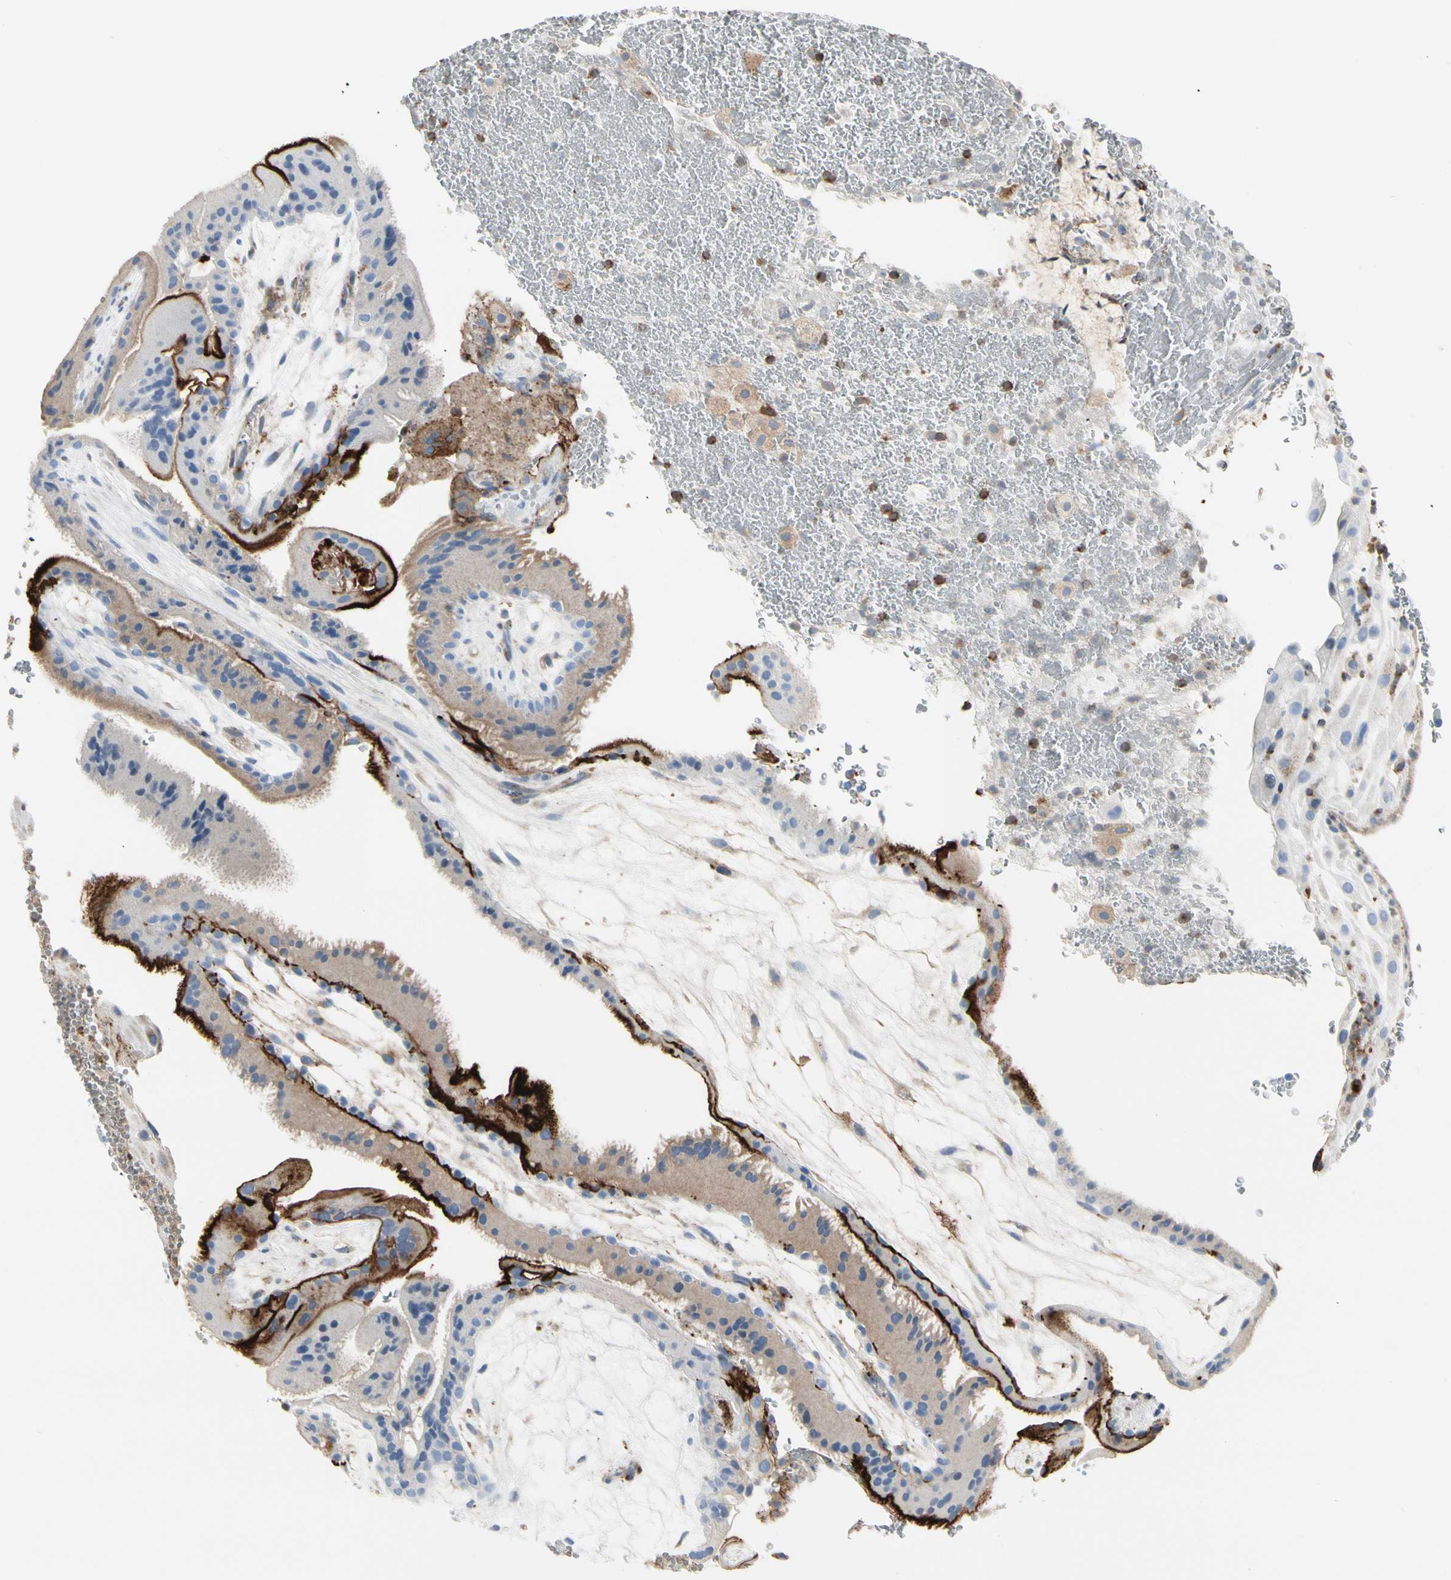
{"staining": {"intensity": "negative", "quantity": "none", "location": "none"}, "tissue": "placenta", "cell_type": "Decidual cells", "image_type": "normal", "snomed": [{"axis": "morphology", "description": "Normal tissue, NOS"}, {"axis": "topography", "description": "Placenta"}], "caption": "Immunohistochemical staining of normal human placenta exhibits no significant expression in decidual cells.", "gene": "CLEC2B", "patient": {"sex": "female", "age": 19}}